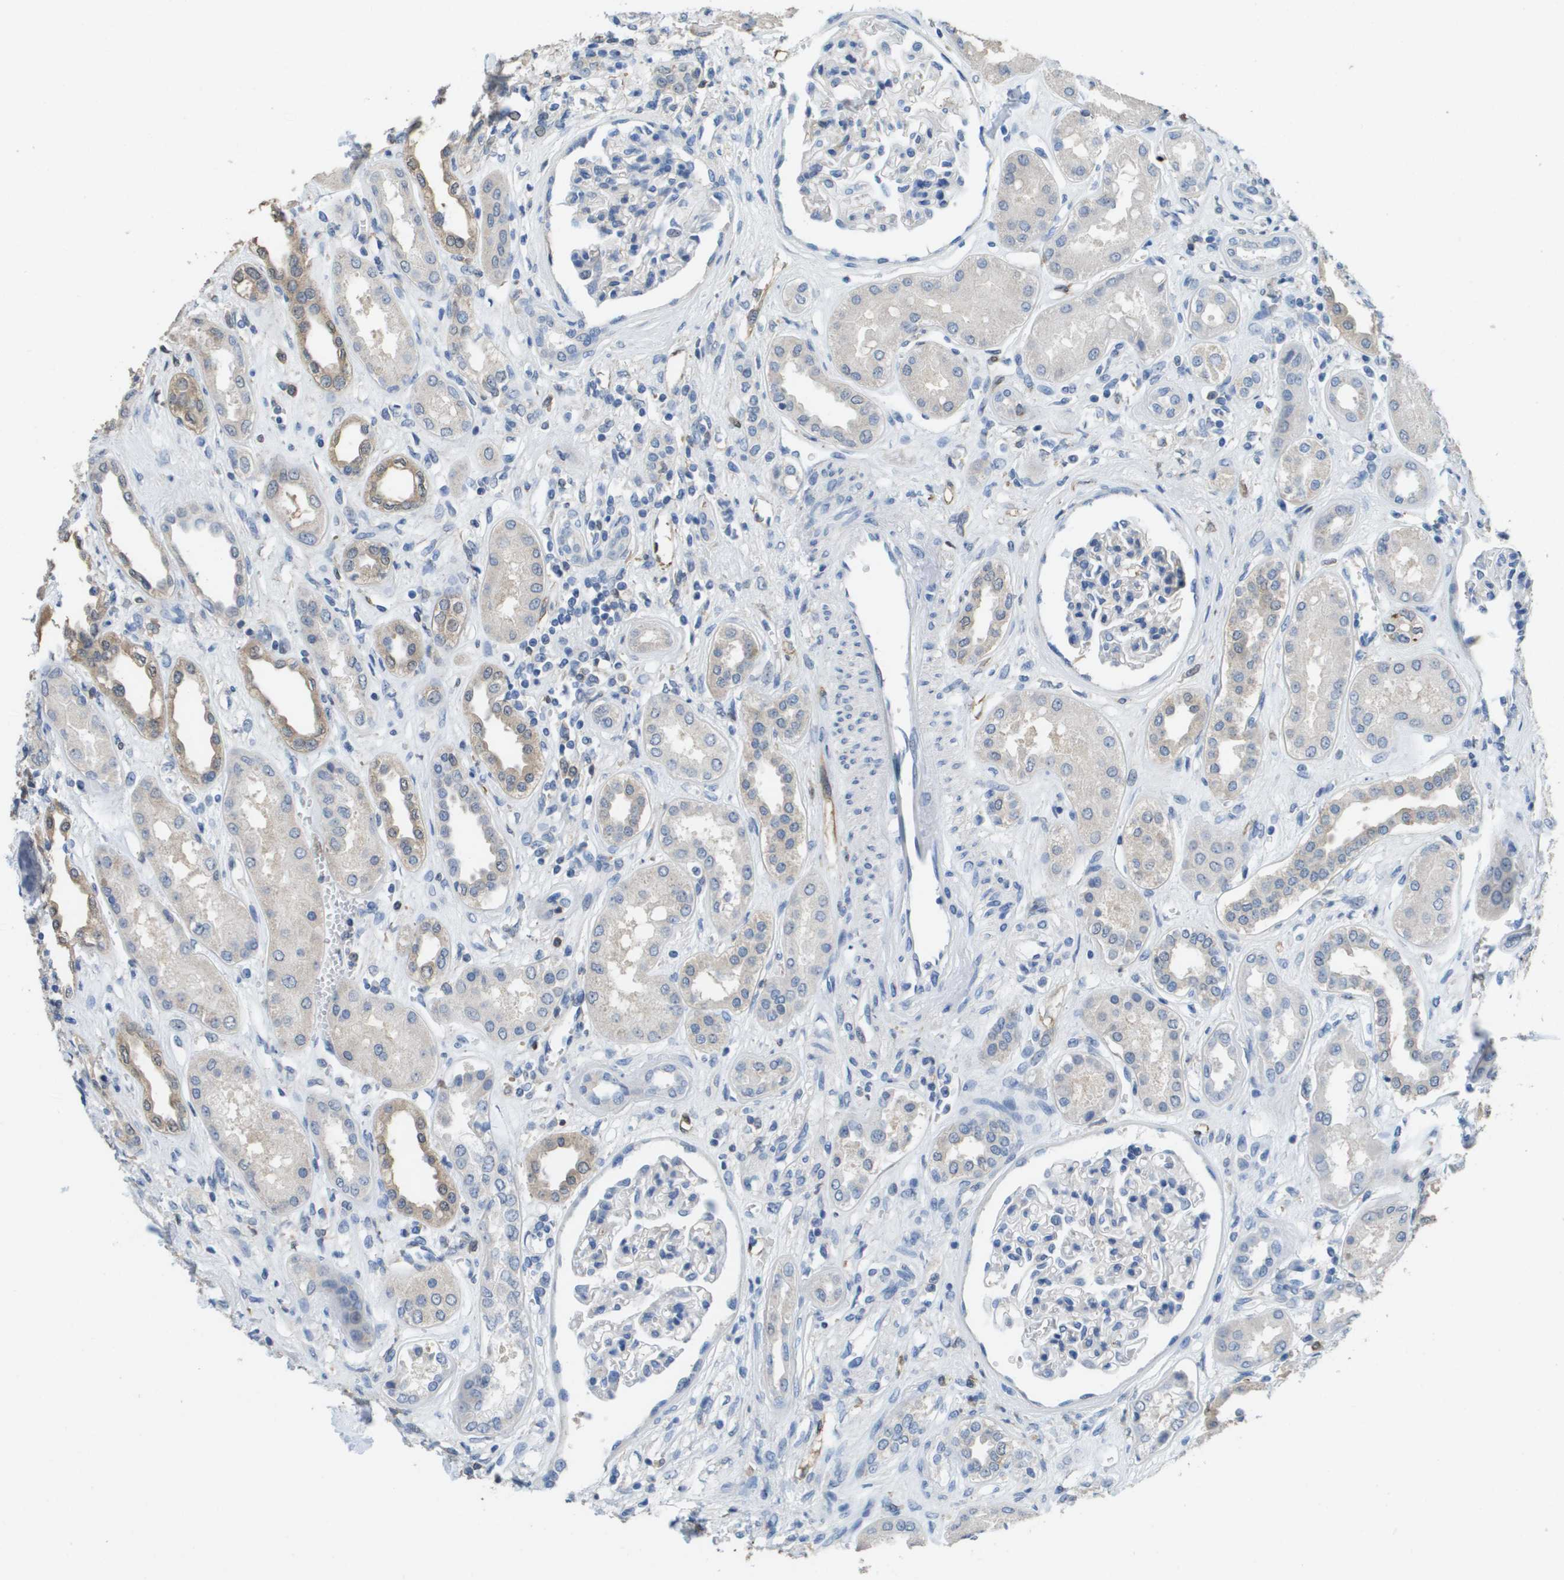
{"staining": {"intensity": "negative", "quantity": "none", "location": "none"}, "tissue": "kidney", "cell_type": "Cells in glomeruli", "image_type": "normal", "snomed": [{"axis": "morphology", "description": "Normal tissue, NOS"}, {"axis": "topography", "description": "Kidney"}], "caption": "Micrograph shows no significant protein positivity in cells in glomeruli of normal kidney. (Brightfield microscopy of DAB (3,3'-diaminobenzidine) immunohistochemistry (IHC) at high magnification).", "gene": "FABP5", "patient": {"sex": "male", "age": 59}}